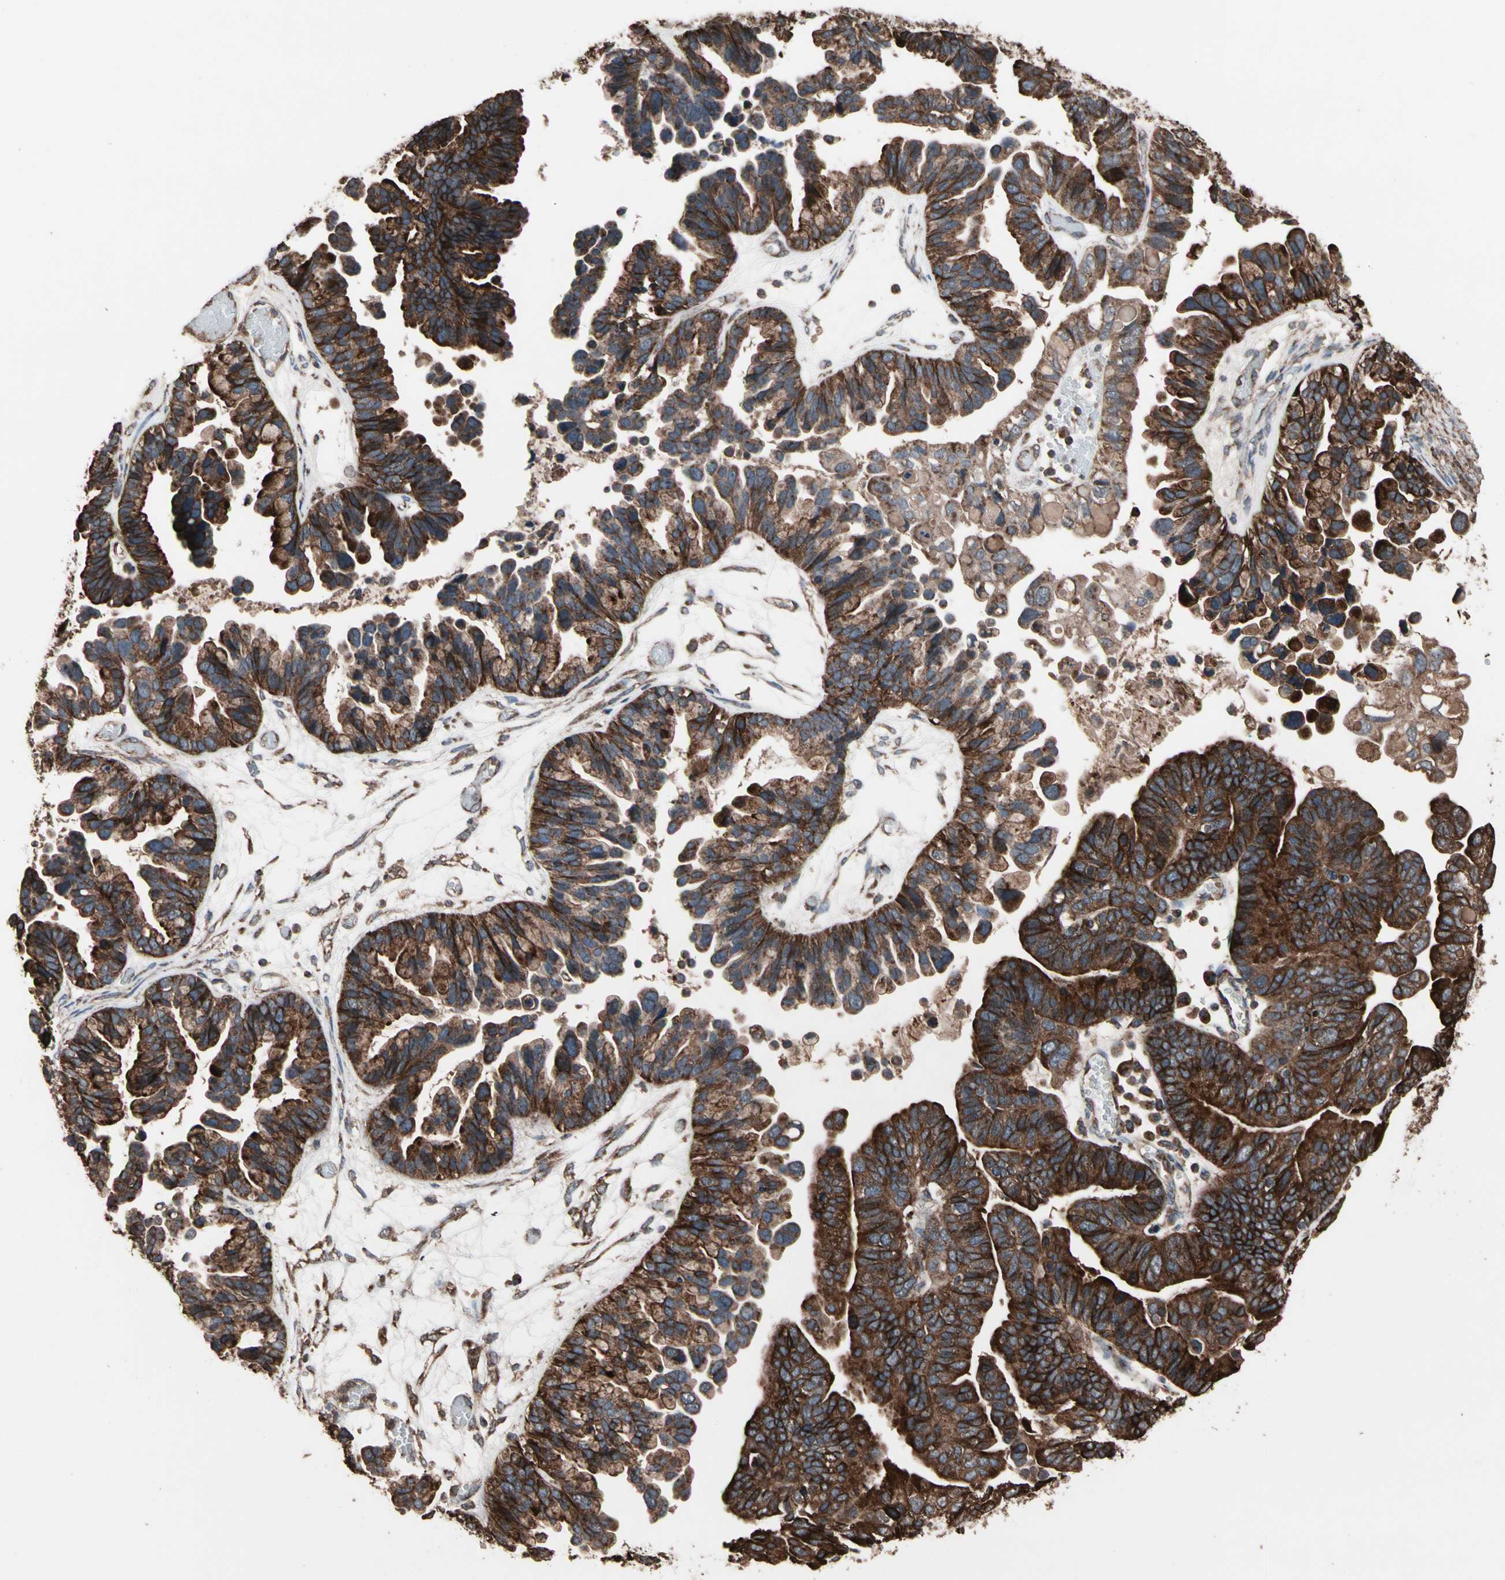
{"staining": {"intensity": "strong", "quantity": ">75%", "location": "cytoplasmic/membranous"}, "tissue": "ovarian cancer", "cell_type": "Tumor cells", "image_type": "cancer", "snomed": [{"axis": "morphology", "description": "Cystadenocarcinoma, serous, NOS"}, {"axis": "topography", "description": "Ovary"}], "caption": "Human ovarian serous cystadenocarcinoma stained with a brown dye demonstrates strong cytoplasmic/membranous positive positivity in approximately >75% of tumor cells.", "gene": "MRPL2", "patient": {"sex": "female", "age": 56}}